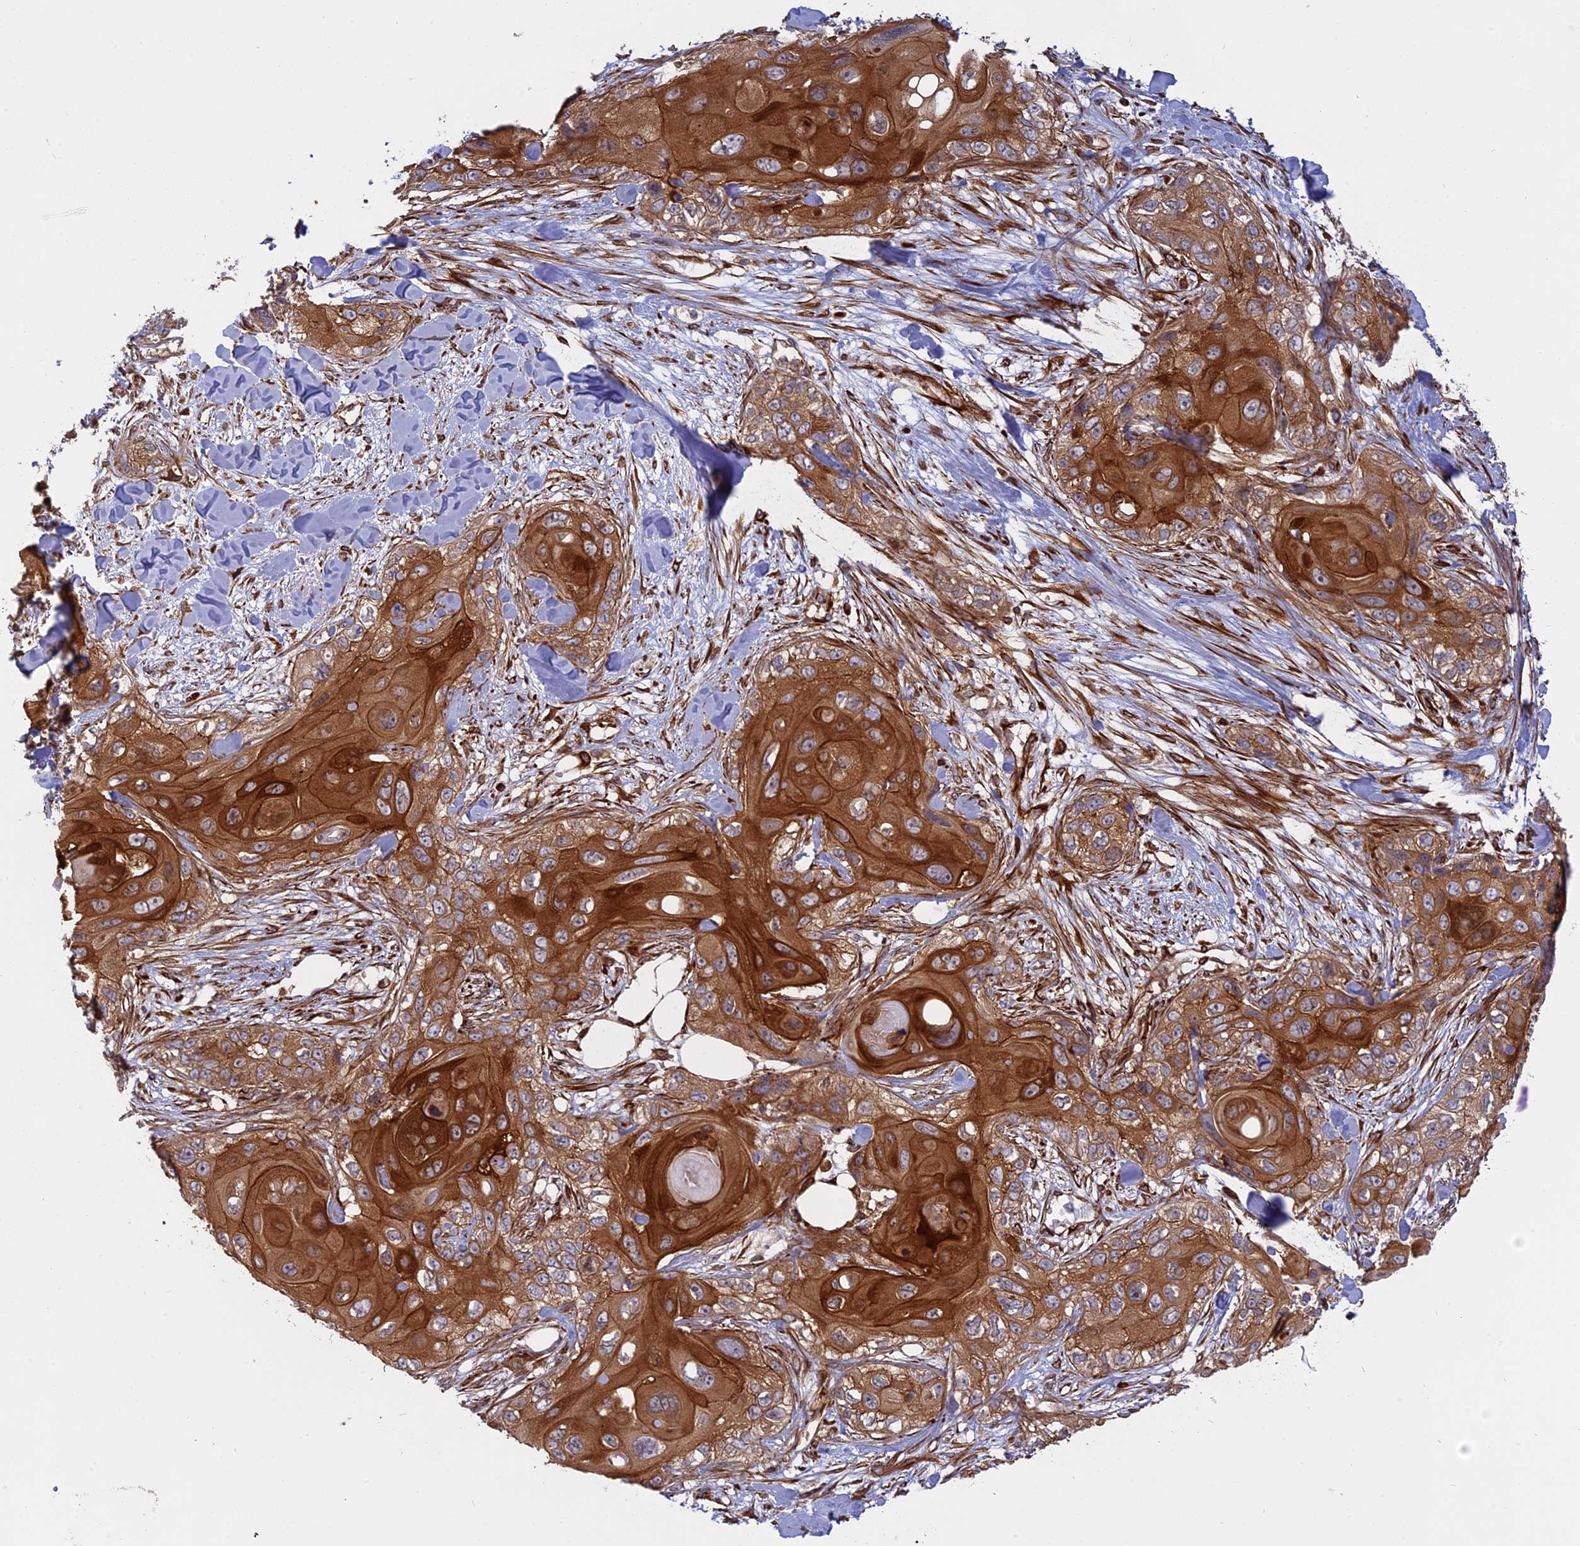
{"staining": {"intensity": "strong", "quantity": ">75%", "location": "cytoplasmic/membranous"}, "tissue": "skin cancer", "cell_type": "Tumor cells", "image_type": "cancer", "snomed": [{"axis": "morphology", "description": "Normal tissue, NOS"}, {"axis": "morphology", "description": "Squamous cell carcinoma, NOS"}, {"axis": "topography", "description": "Skin"}], "caption": "This is an image of immunohistochemistry (IHC) staining of skin cancer (squamous cell carcinoma), which shows strong staining in the cytoplasmic/membranous of tumor cells.", "gene": "PHLDB3", "patient": {"sex": "male", "age": 72}}